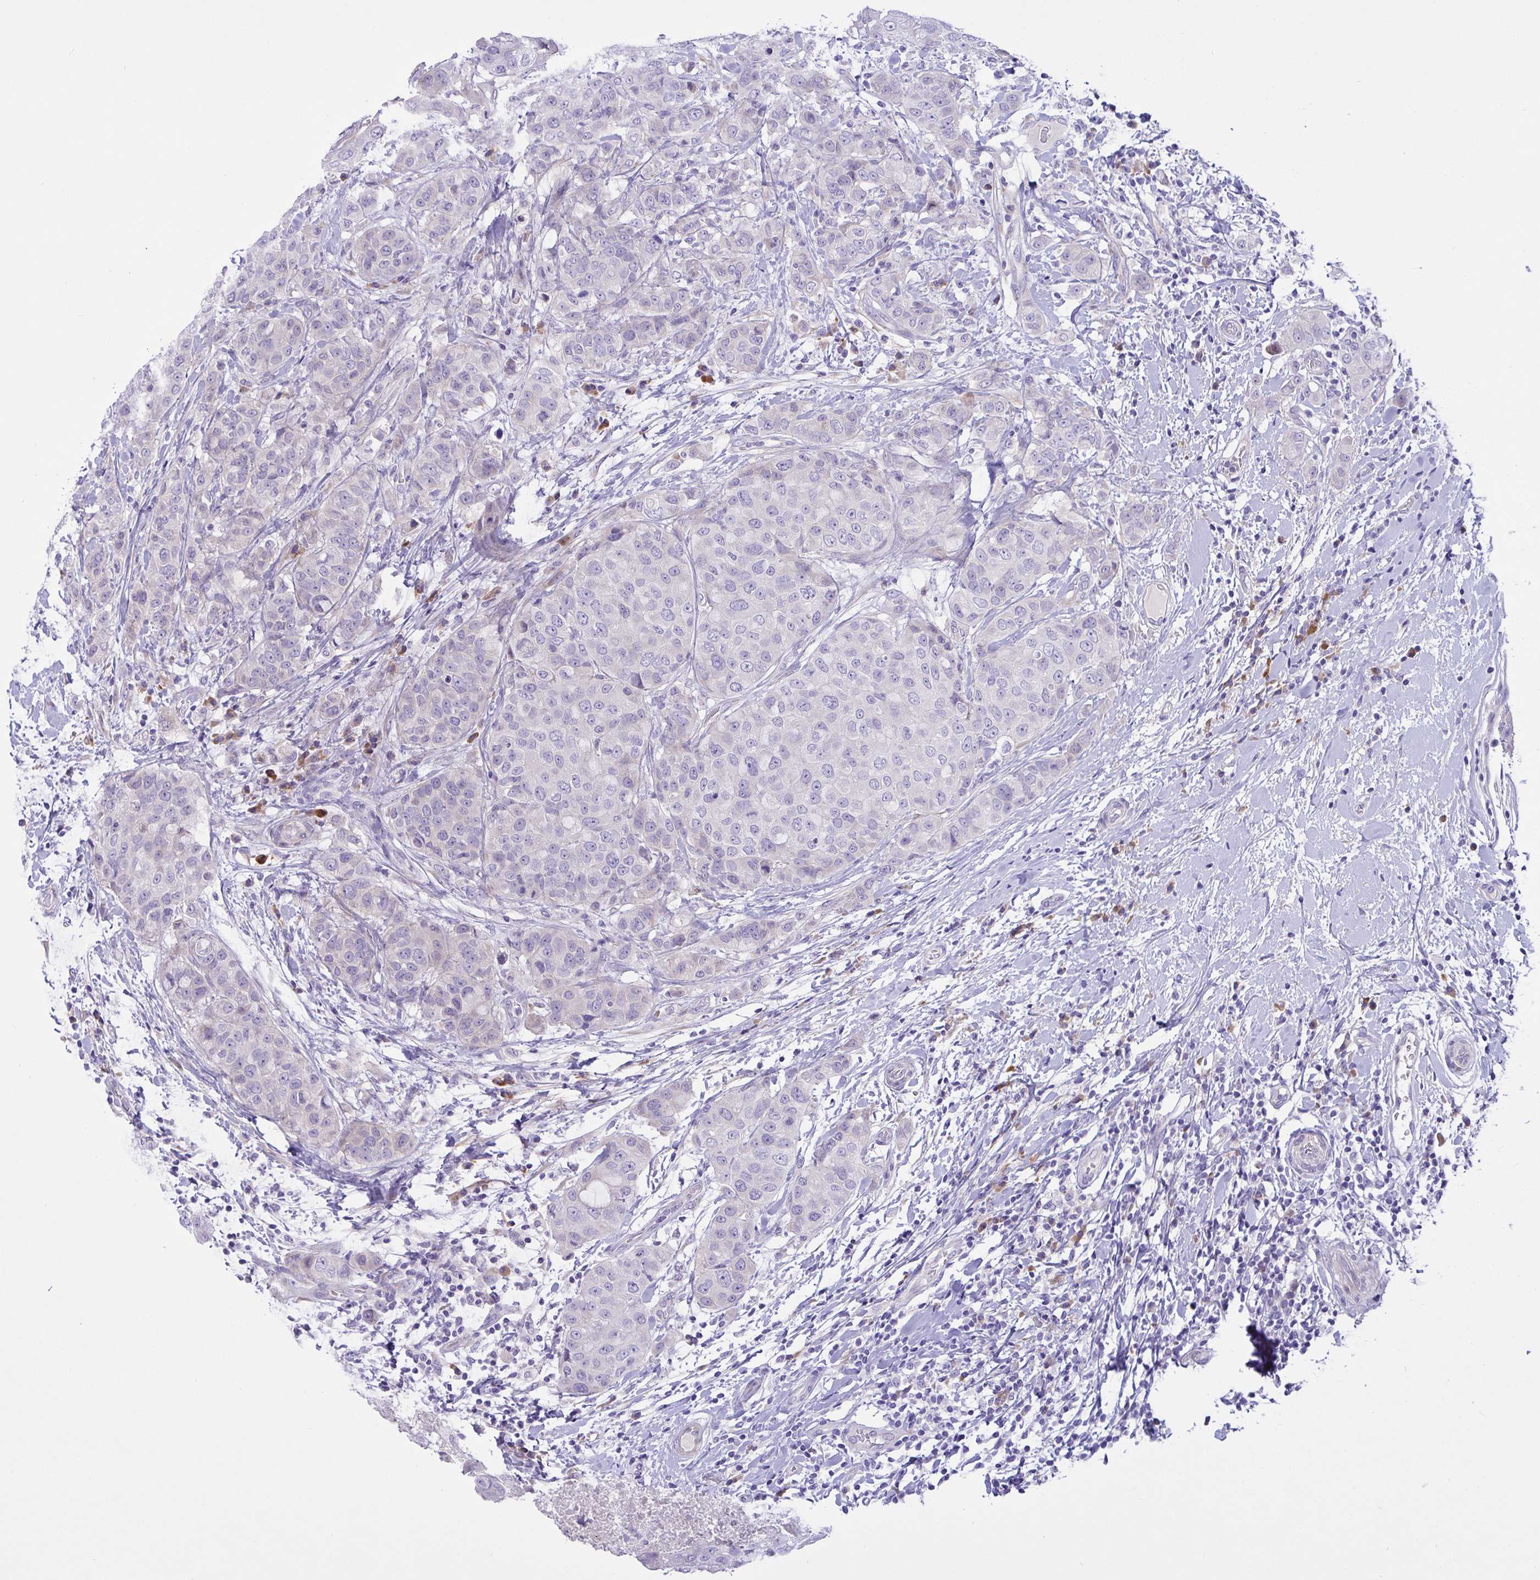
{"staining": {"intensity": "negative", "quantity": "none", "location": "none"}, "tissue": "breast cancer", "cell_type": "Tumor cells", "image_type": "cancer", "snomed": [{"axis": "morphology", "description": "Duct carcinoma"}, {"axis": "topography", "description": "Breast"}], "caption": "IHC micrograph of neoplastic tissue: breast cancer stained with DAB (3,3'-diaminobenzidine) displays no significant protein expression in tumor cells. (DAB immunohistochemistry with hematoxylin counter stain).", "gene": "FAM86B1", "patient": {"sex": "female", "age": 27}}